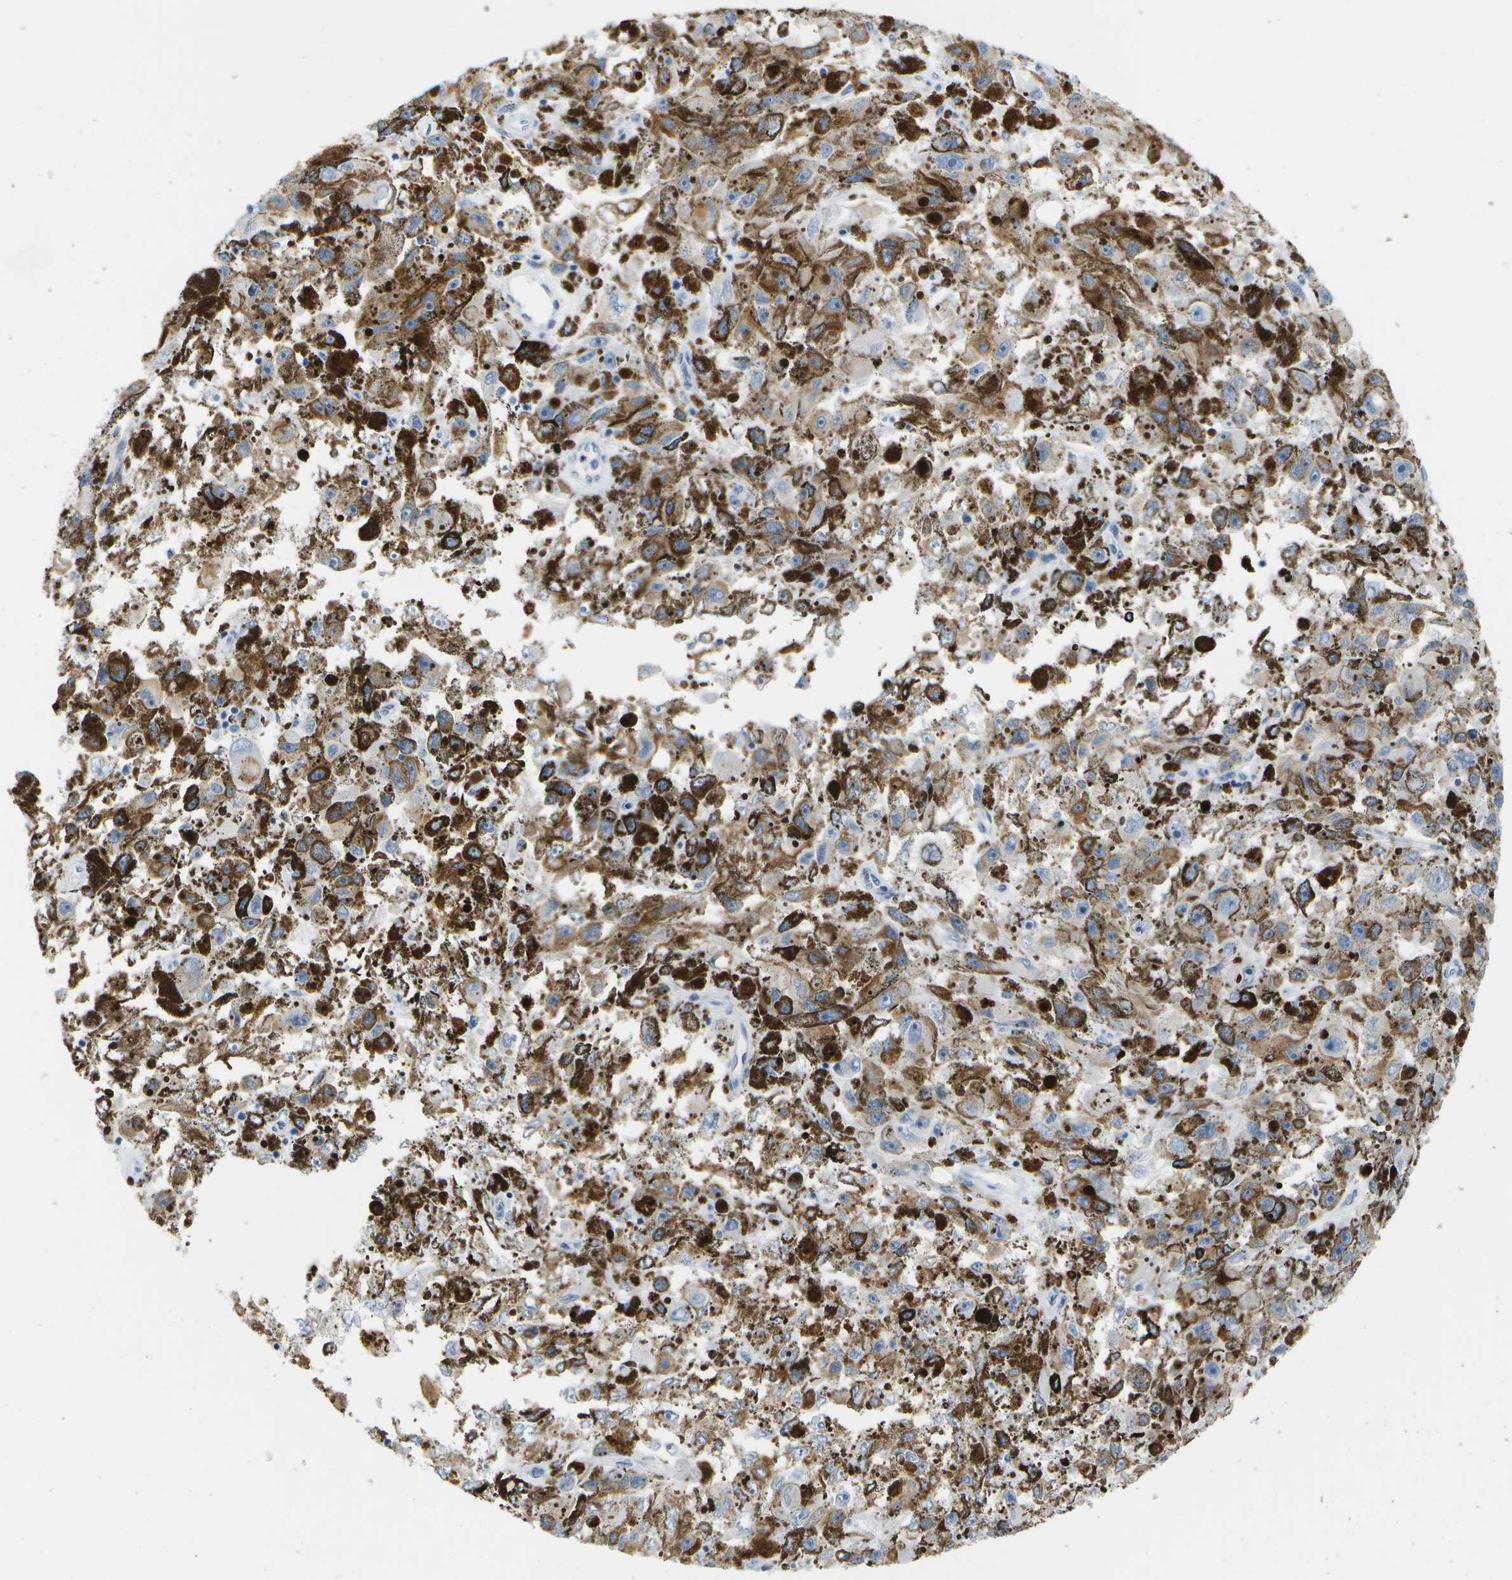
{"staining": {"intensity": "weak", "quantity": "25%-75%", "location": "cytoplasmic/membranous"}, "tissue": "melanoma", "cell_type": "Tumor cells", "image_type": "cancer", "snomed": [{"axis": "morphology", "description": "Malignant melanoma, NOS"}, {"axis": "topography", "description": "Skin"}], "caption": "Human malignant melanoma stained with a brown dye exhibits weak cytoplasmic/membranous positive positivity in approximately 25%-75% of tumor cells.", "gene": "CUL9", "patient": {"sex": "female", "age": 104}}